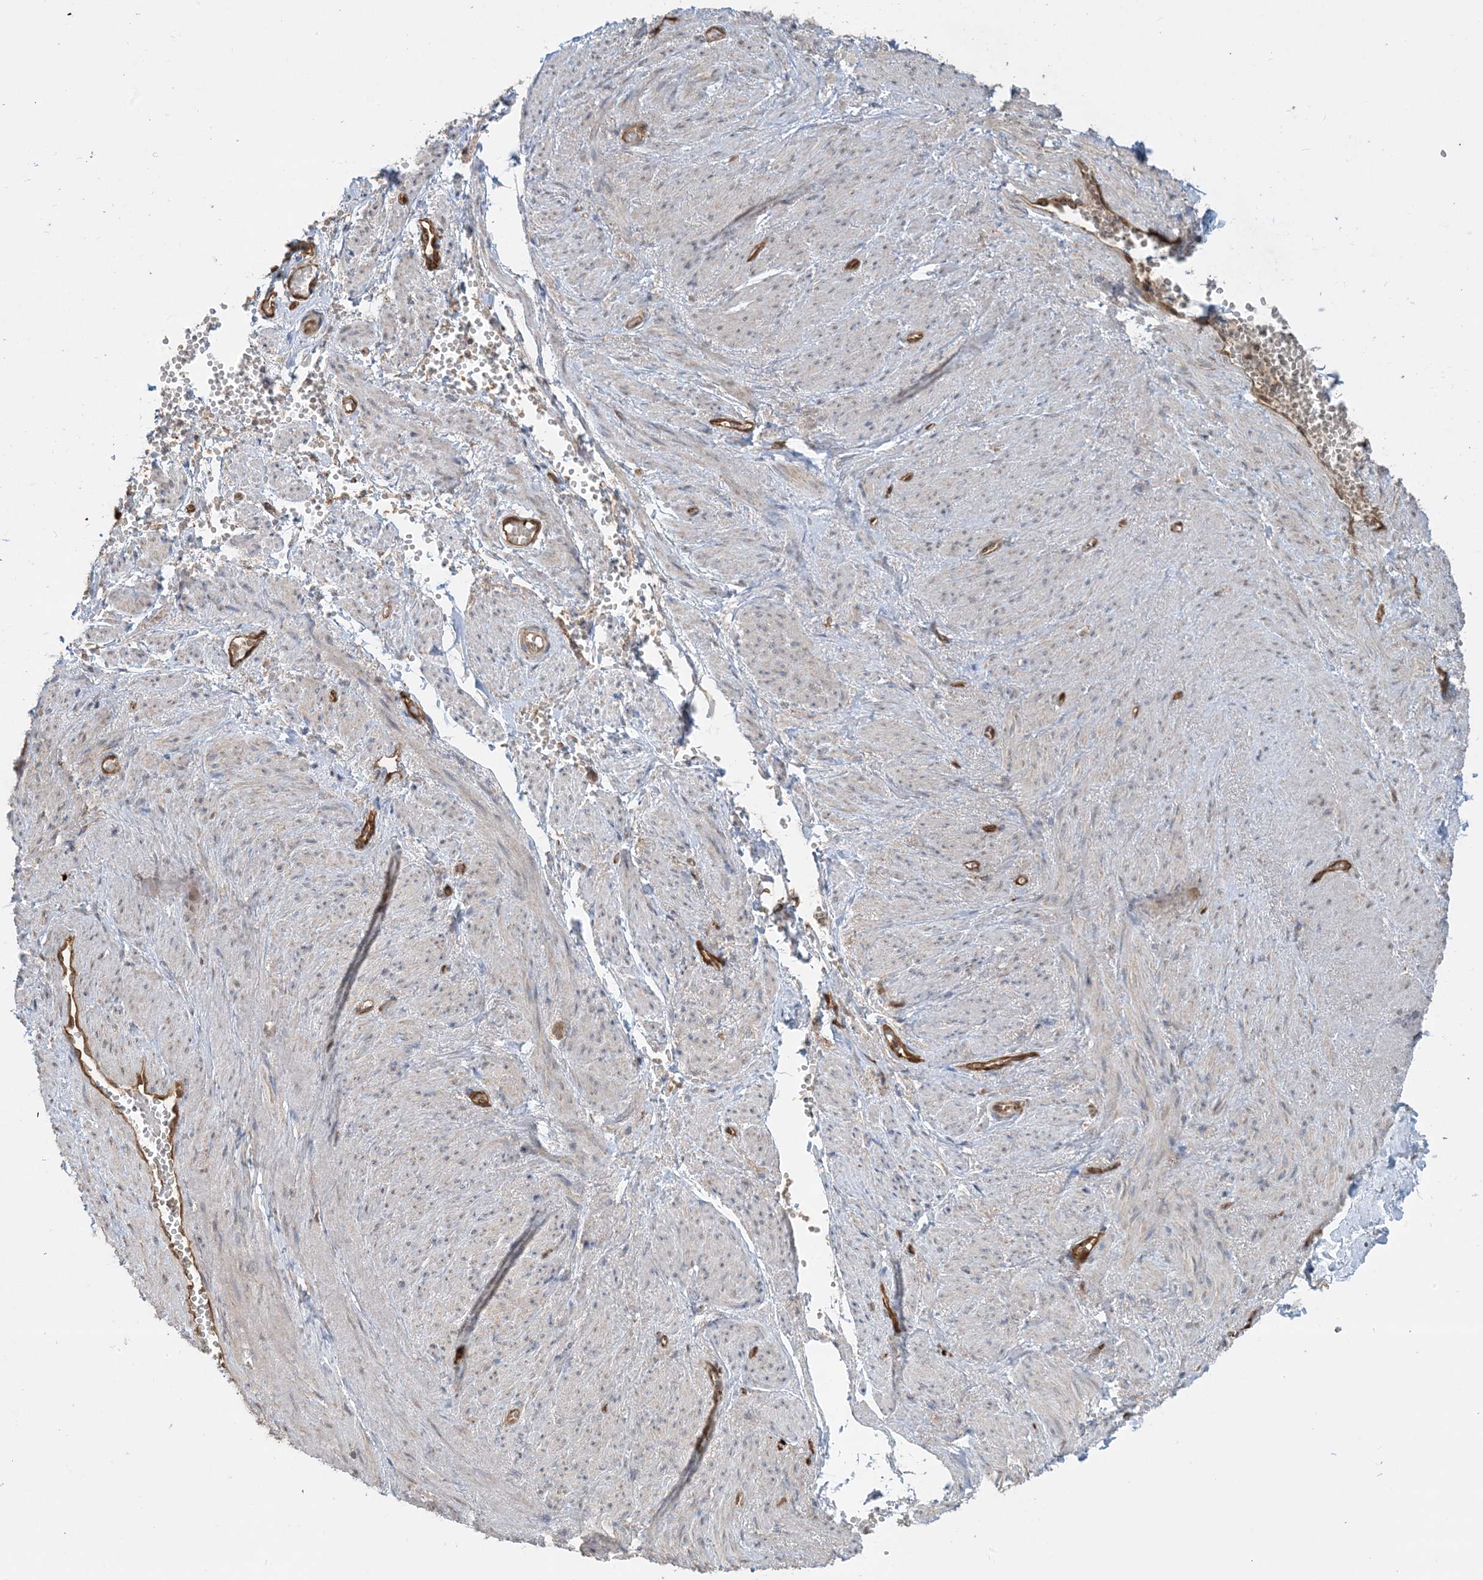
{"staining": {"intensity": "negative", "quantity": "none", "location": "none"}, "tissue": "adipose tissue", "cell_type": "Adipocytes", "image_type": "normal", "snomed": [{"axis": "morphology", "description": "Normal tissue, NOS"}, {"axis": "topography", "description": "Smooth muscle"}, {"axis": "topography", "description": "Peripheral nerve tissue"}], "caption": "Adipose tissue stained for a protein using IHC displays no expression adipocytes.", "gene": "PPM1F", "patient": {"sex": "female", "age": 39}}